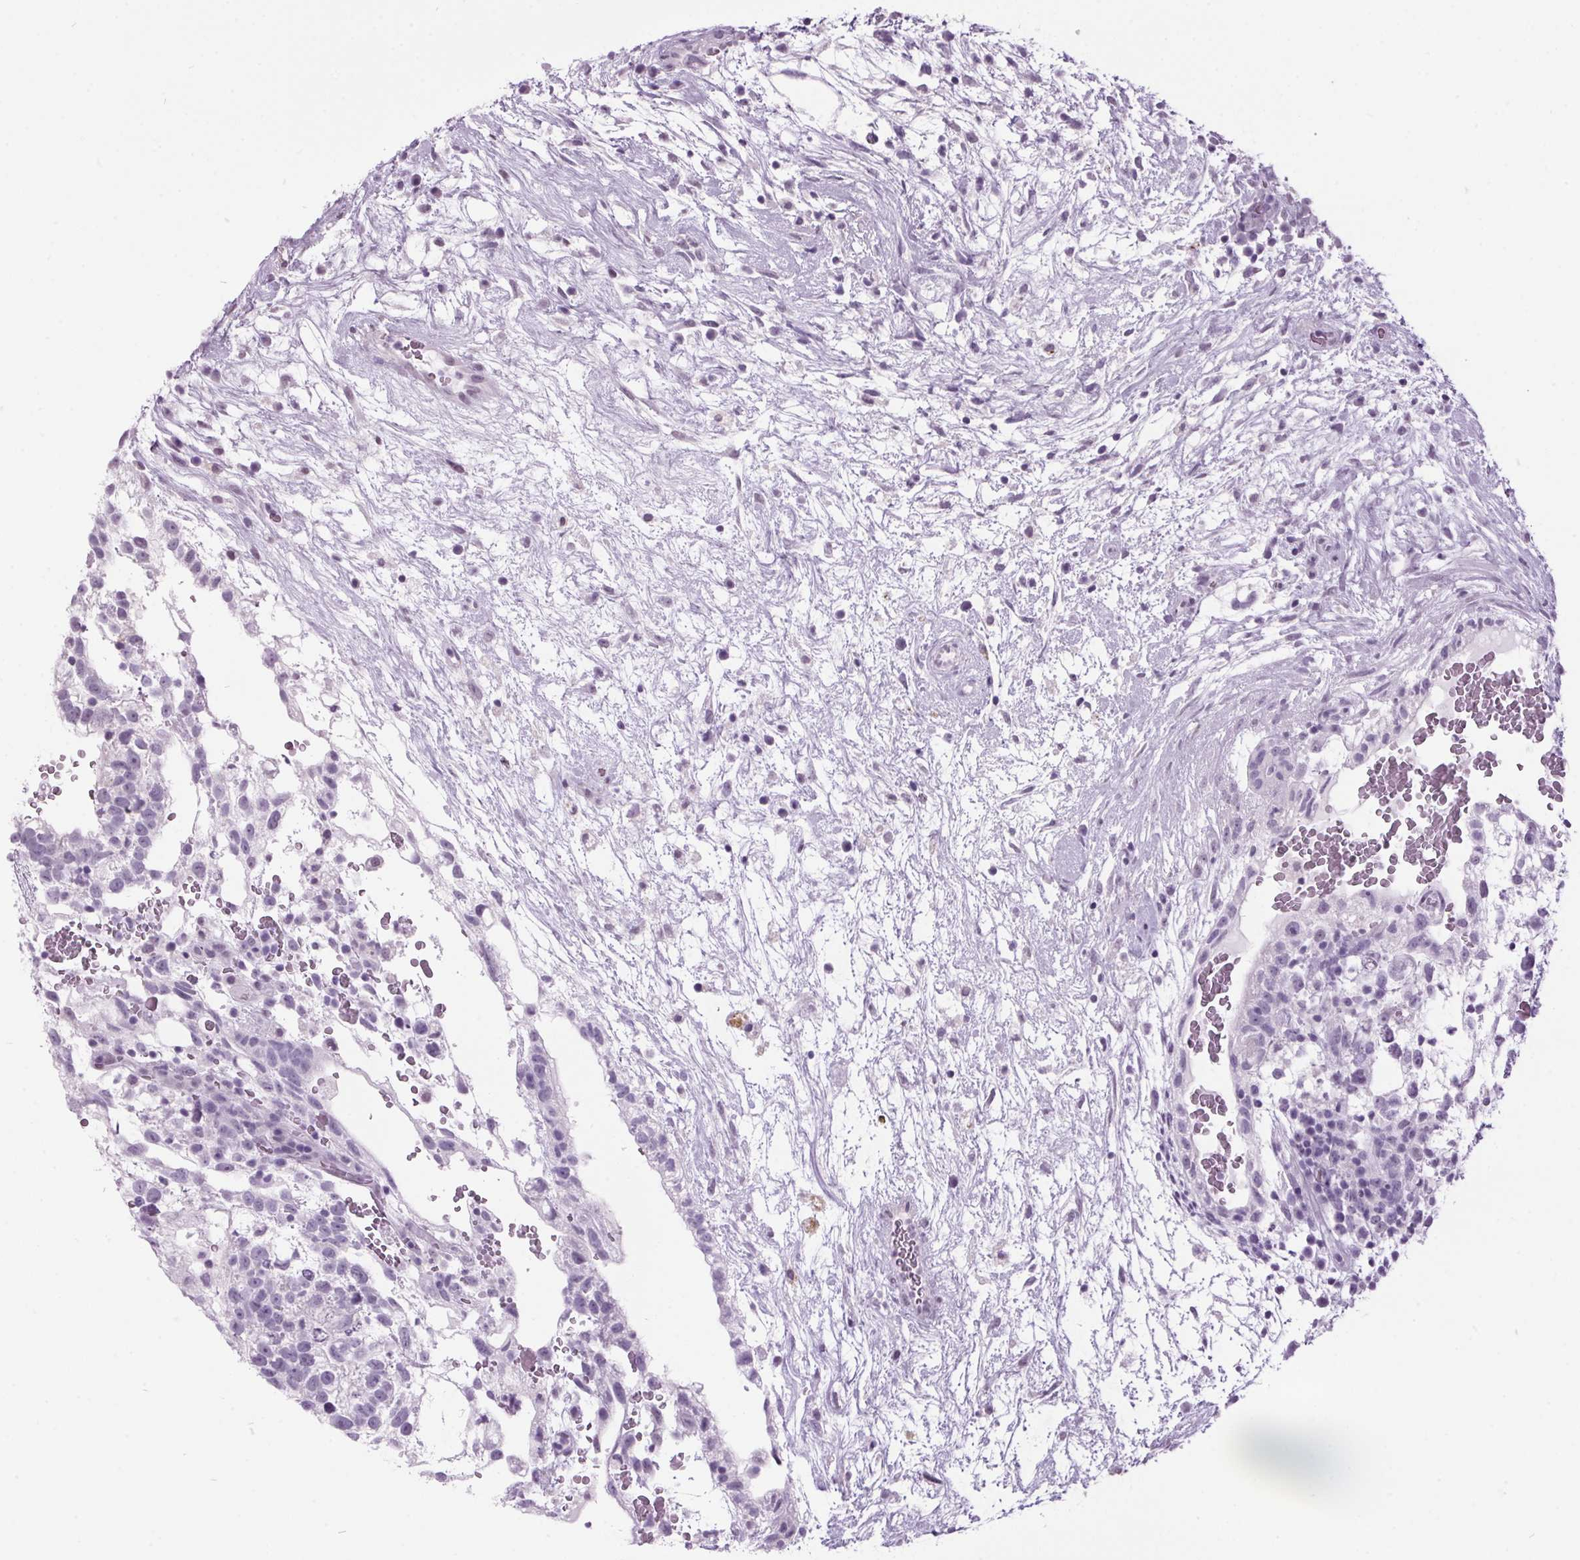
{"staining": {"intensity": "negative", "quantity": "none", "location": "none"}, "tissue": "testis cancer", "cell_type": "Tumor cells", "image_type": "cancer", "snomed": [{"axis": "morphology", "description": "Normal tissue, NOS"}, {"axis": "morphology", "description": "Carcinoma, Embryonal, NOS"}, {"axis": "topography", "description": "Testis"}], "caption": "The image demonstrates no significant positivity in tumor cells of testis cancer (embryonal carcinoma).", "gene": "ODAD2", "patient": {"sex": "male", "age": 32}}